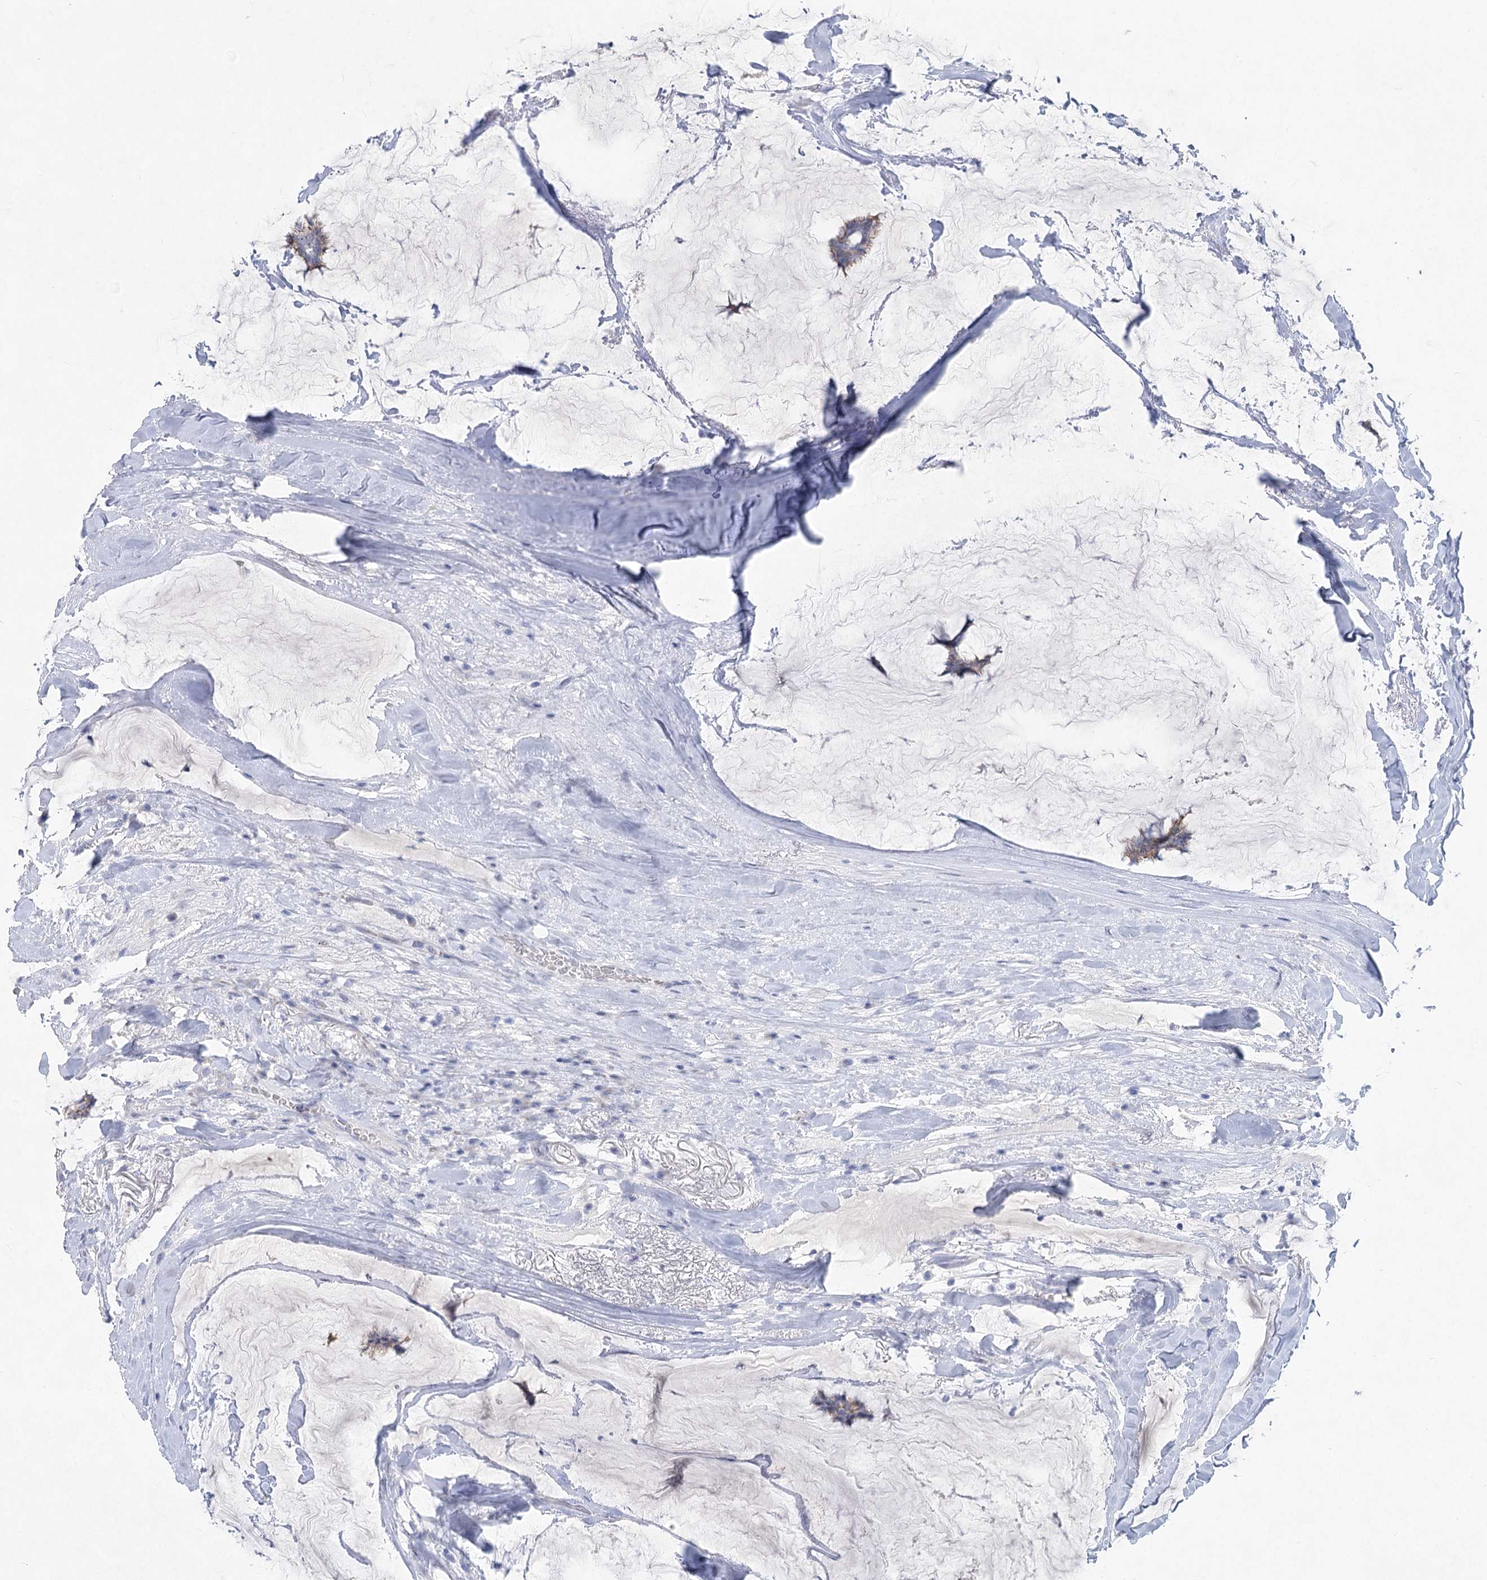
{"staining": {"intensity": "moderate", "quantity": "<25%", "location": "cytoplasmic/membranous"}, "tissue": "breast cancer", "cell_type": "Tumor cells", "image_type": "cancer", "snomed": [{"axis": "morphology", "description": "Duct carcinoma"}, {"axis": "topography", "description": "Breast"}], "caption": "Brown immunohistochemical staining in human breast cancer demonstrates moderate cytoplasmic/membranous expression in approximately <25% of tumor cells.", "gene": "WDR74", "patient": {"sex": "female", "age": 93}}